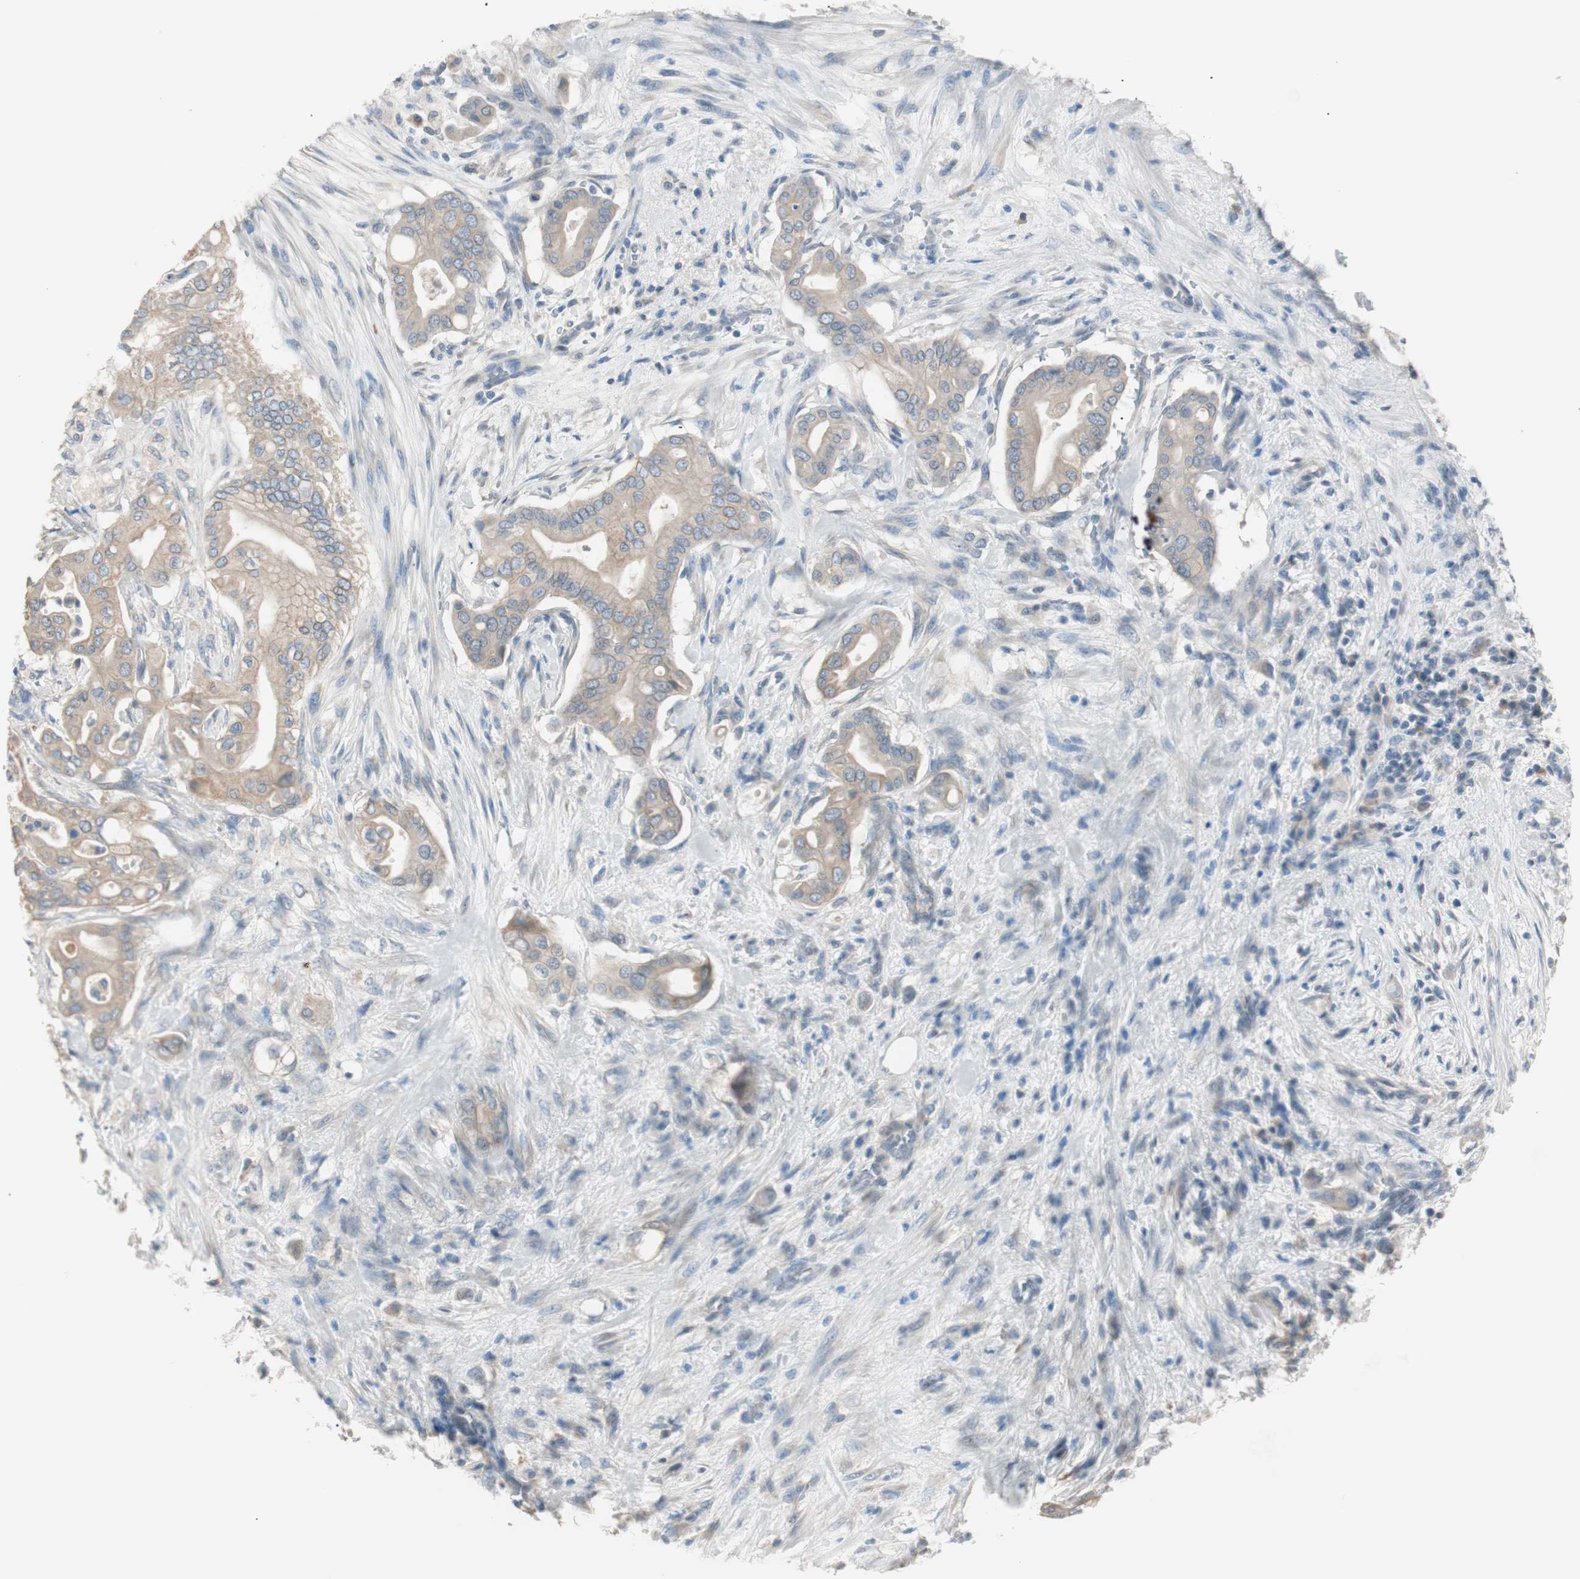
{"staining": {"intensity": "weak", "quantity": ">75%", "location": "cytoplasmic/membranous"}, "tissue": "liver cancer", "cell_type": "Tumor cells", "image_type": "cancer", "snomed": [{"axis": "morphology", "description": "Cholangiocarcinoma"}, {"axis": "topography", "description": "Liver"}], "caption": "An image of liver cancer (cholangiocarcinoma) stained for a protein demonstrates weak cytoplasmic/membranous brown staining in tumor cells.", "gene": "KHK", "patient": {"sex": "female", "age": 68}}